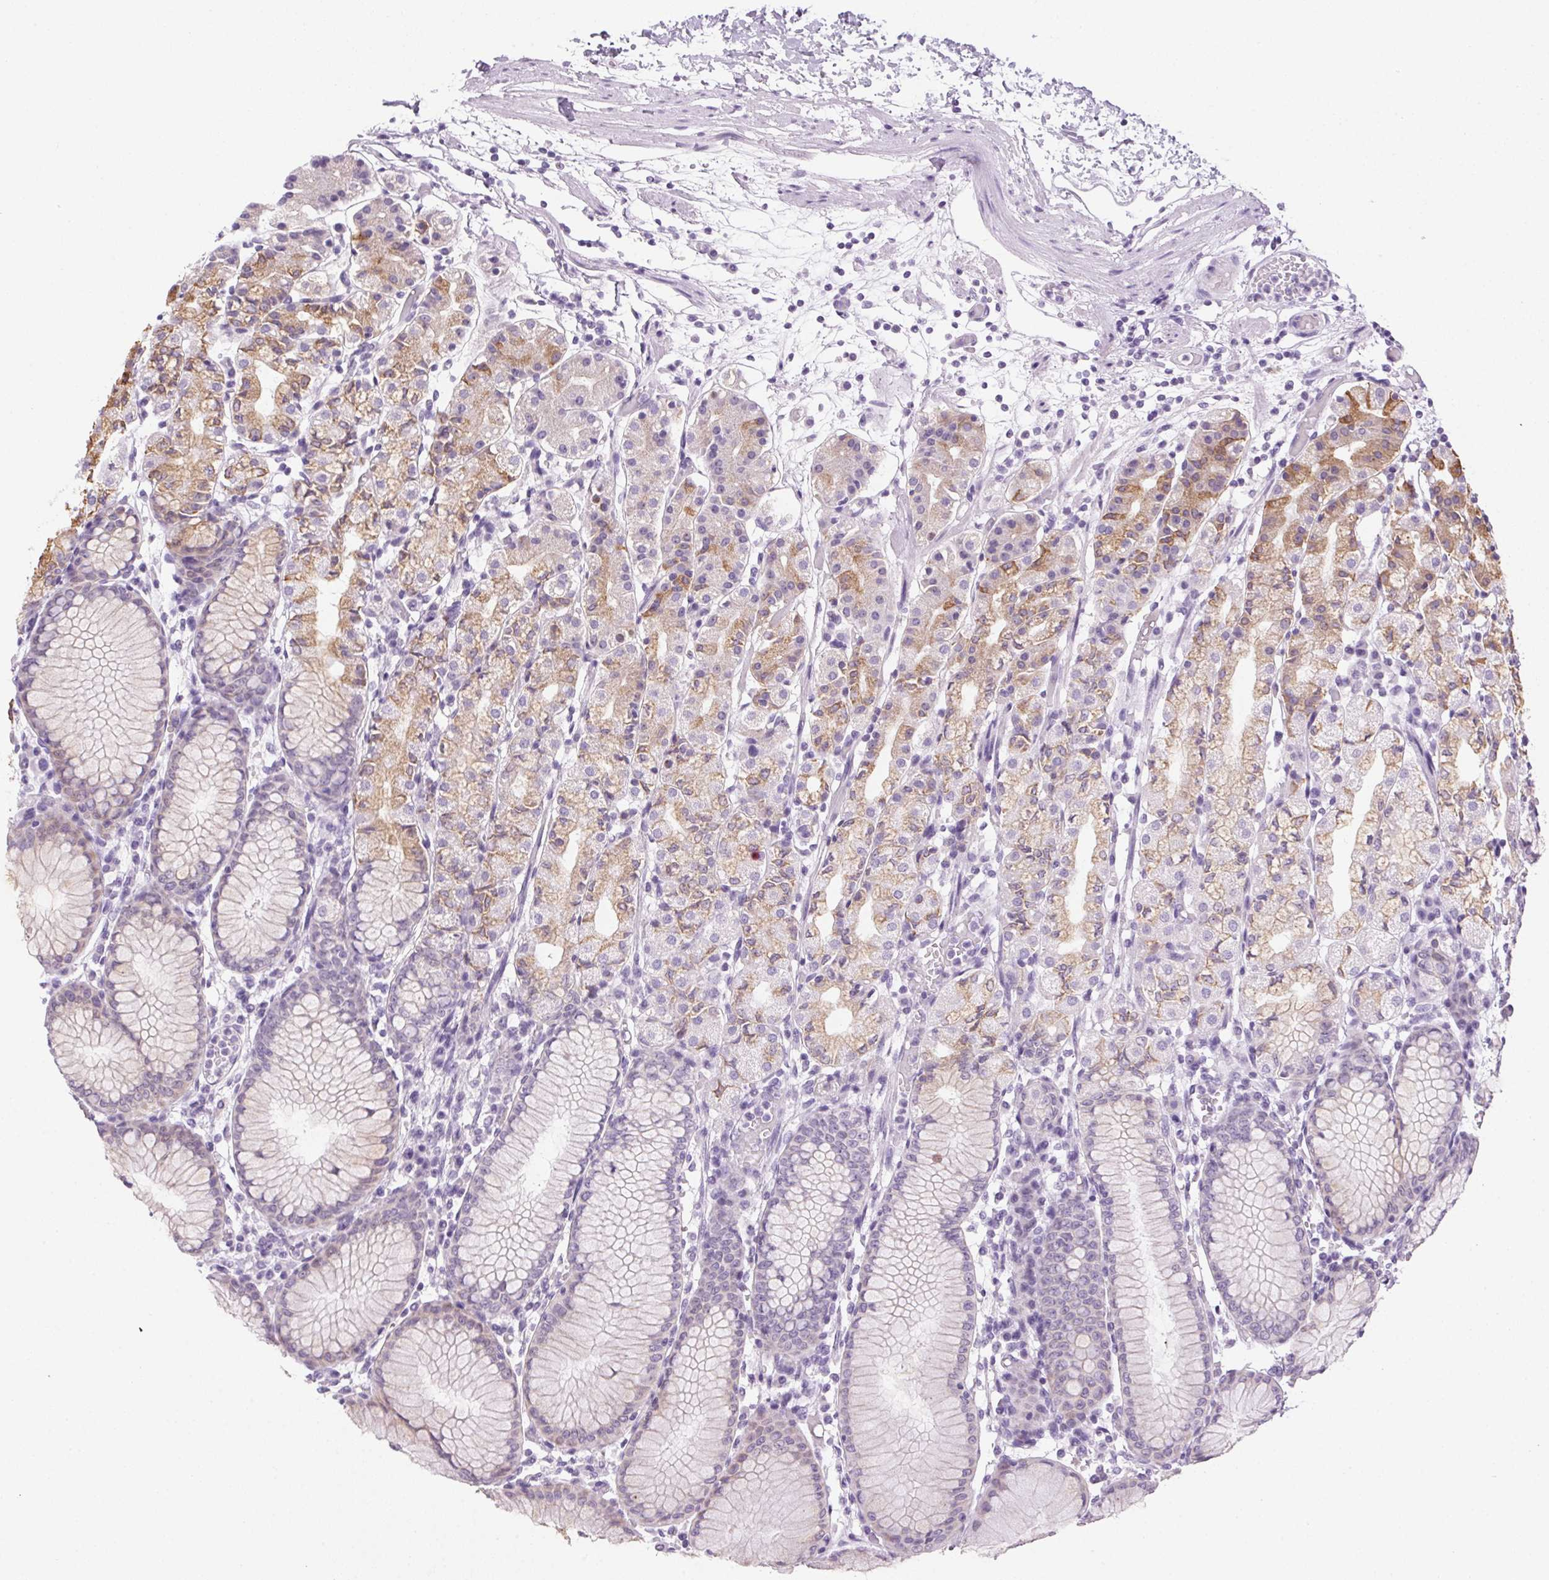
{"staining": {"intensity": "moderate", "quantity": "<25%", "location": "cytoplasmic/membranous"}, "tissue": "stomach", "cell_type": "Glandular cells", "image_type": "normal", "snomed": [{"axis": "morphology", "description": "Normal tissue, NOS"}, {"axis": "topography", "description": "Stomach"}], "caption": "Moderate cytoplasmic/membranous protein staining is present in about <25% of glandular cells in stomach.", "gene": "POPDC2", "patient": {"sex": "female", "age": 57}}